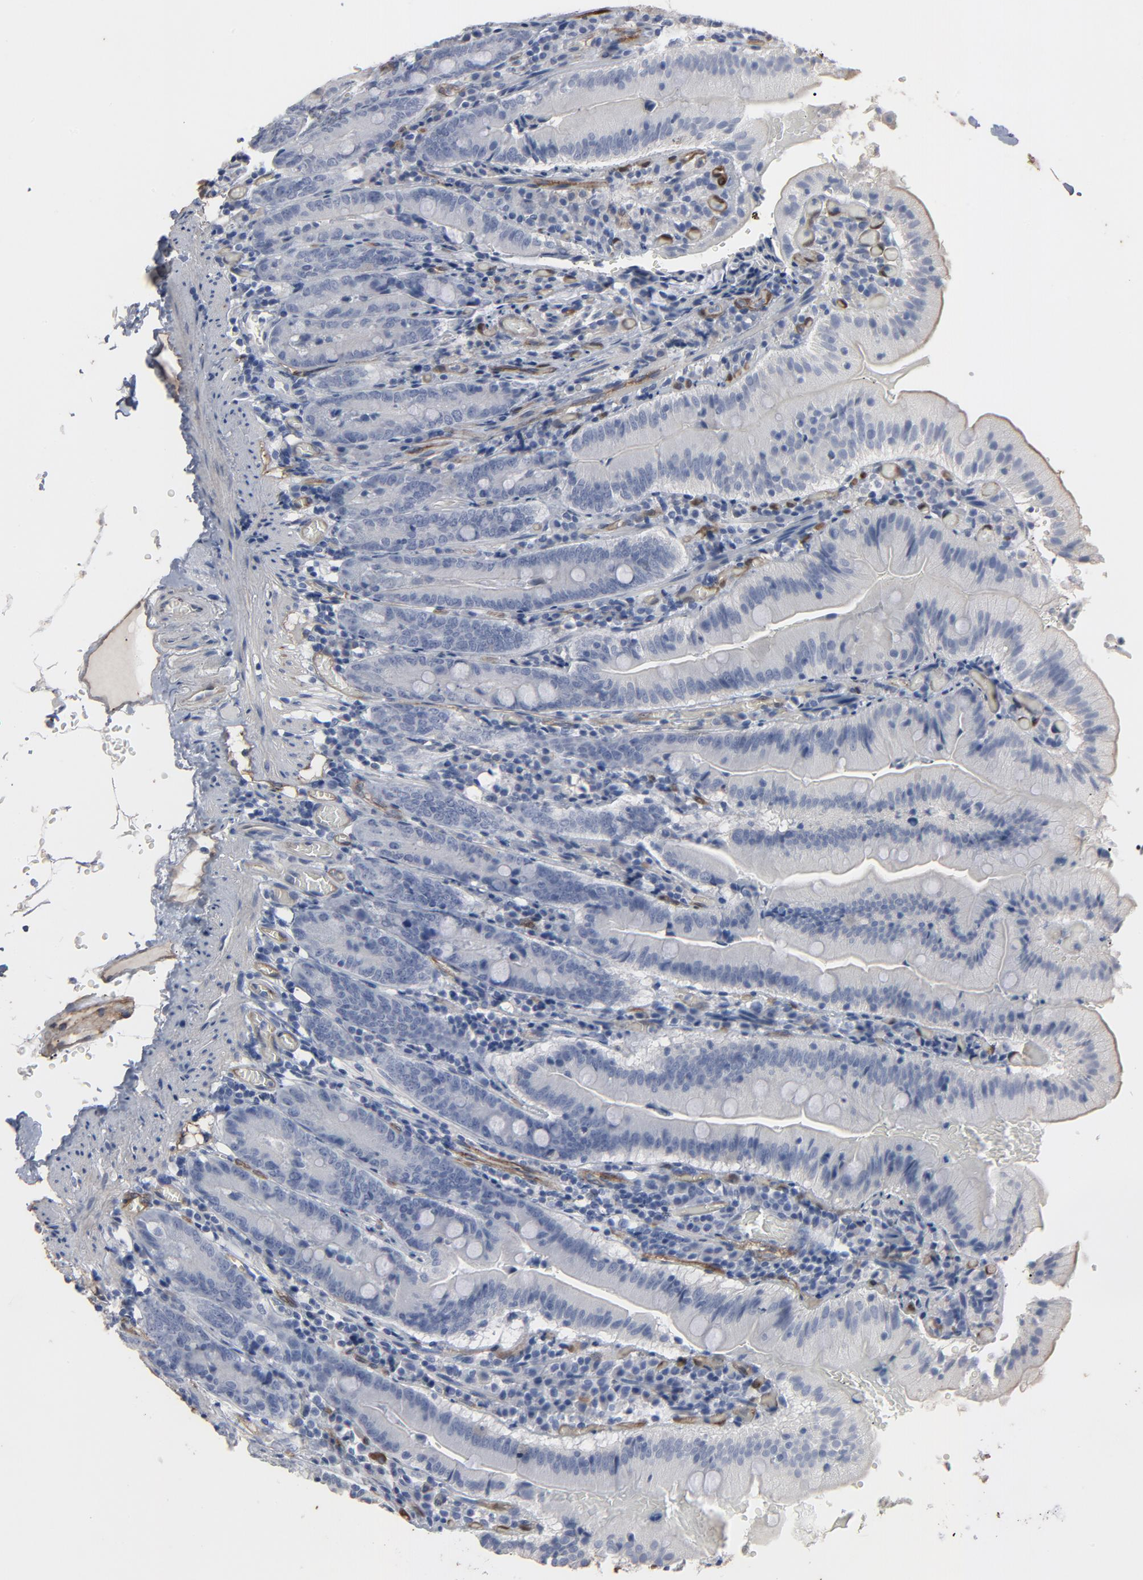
{"staining": {"intensity": "negative", "quantity": "none", "location": "none"}, "tissue": "small intestine", "cell_type": "Glandular cells", "image_type": "normal", "snomed": [{"axis": "morphology", "description": "Normal tissue, NOS"}, {"axis": "topography", "description": "Small intestine"}], "caption": "Glandular cells are negative for brown protein staining in benign small intestine. The staining was performed using DAB to visualize the protein expression in brown, while the nuclei were stained in blue with hematoxylin (Magnification: 20x).", "gene": "KDR", "patient": {"sex": "male", "age": 71}}